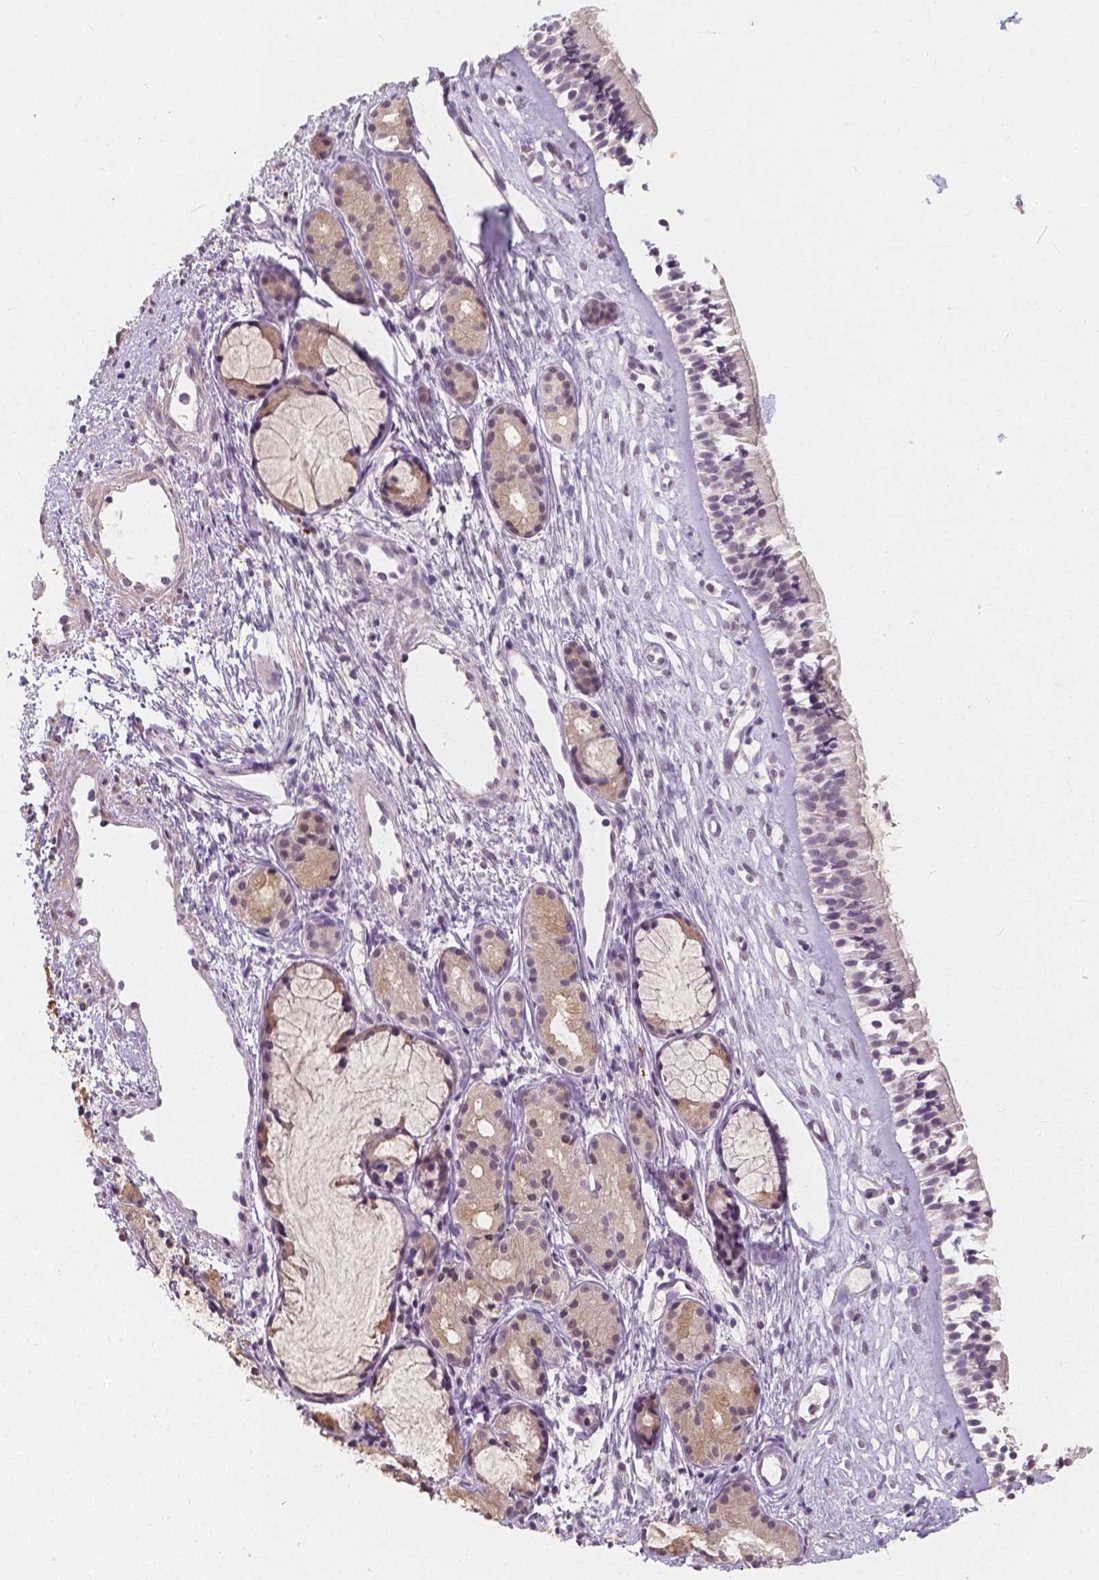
{"staining": {"intensity": "negative", "quantity": "none", "location": "none"}, "tissue": "nasopharynx", "cell_type": "Respiratory epithelial cells", "image_type": "normal", "snomed": [{"axis": "morphology", "description": "Normal tissue, NOS"}, {"axis": "topography", "description": "Nasopharynx"}], "caption": "Immunohistochemical staining of benign human nasopharynx displays no significant positivity in respiratory epithelial cells. (DAB IHC, high magnification).", "gene": "NOLC1", "patient": {"sex": "female", "age": 52}}